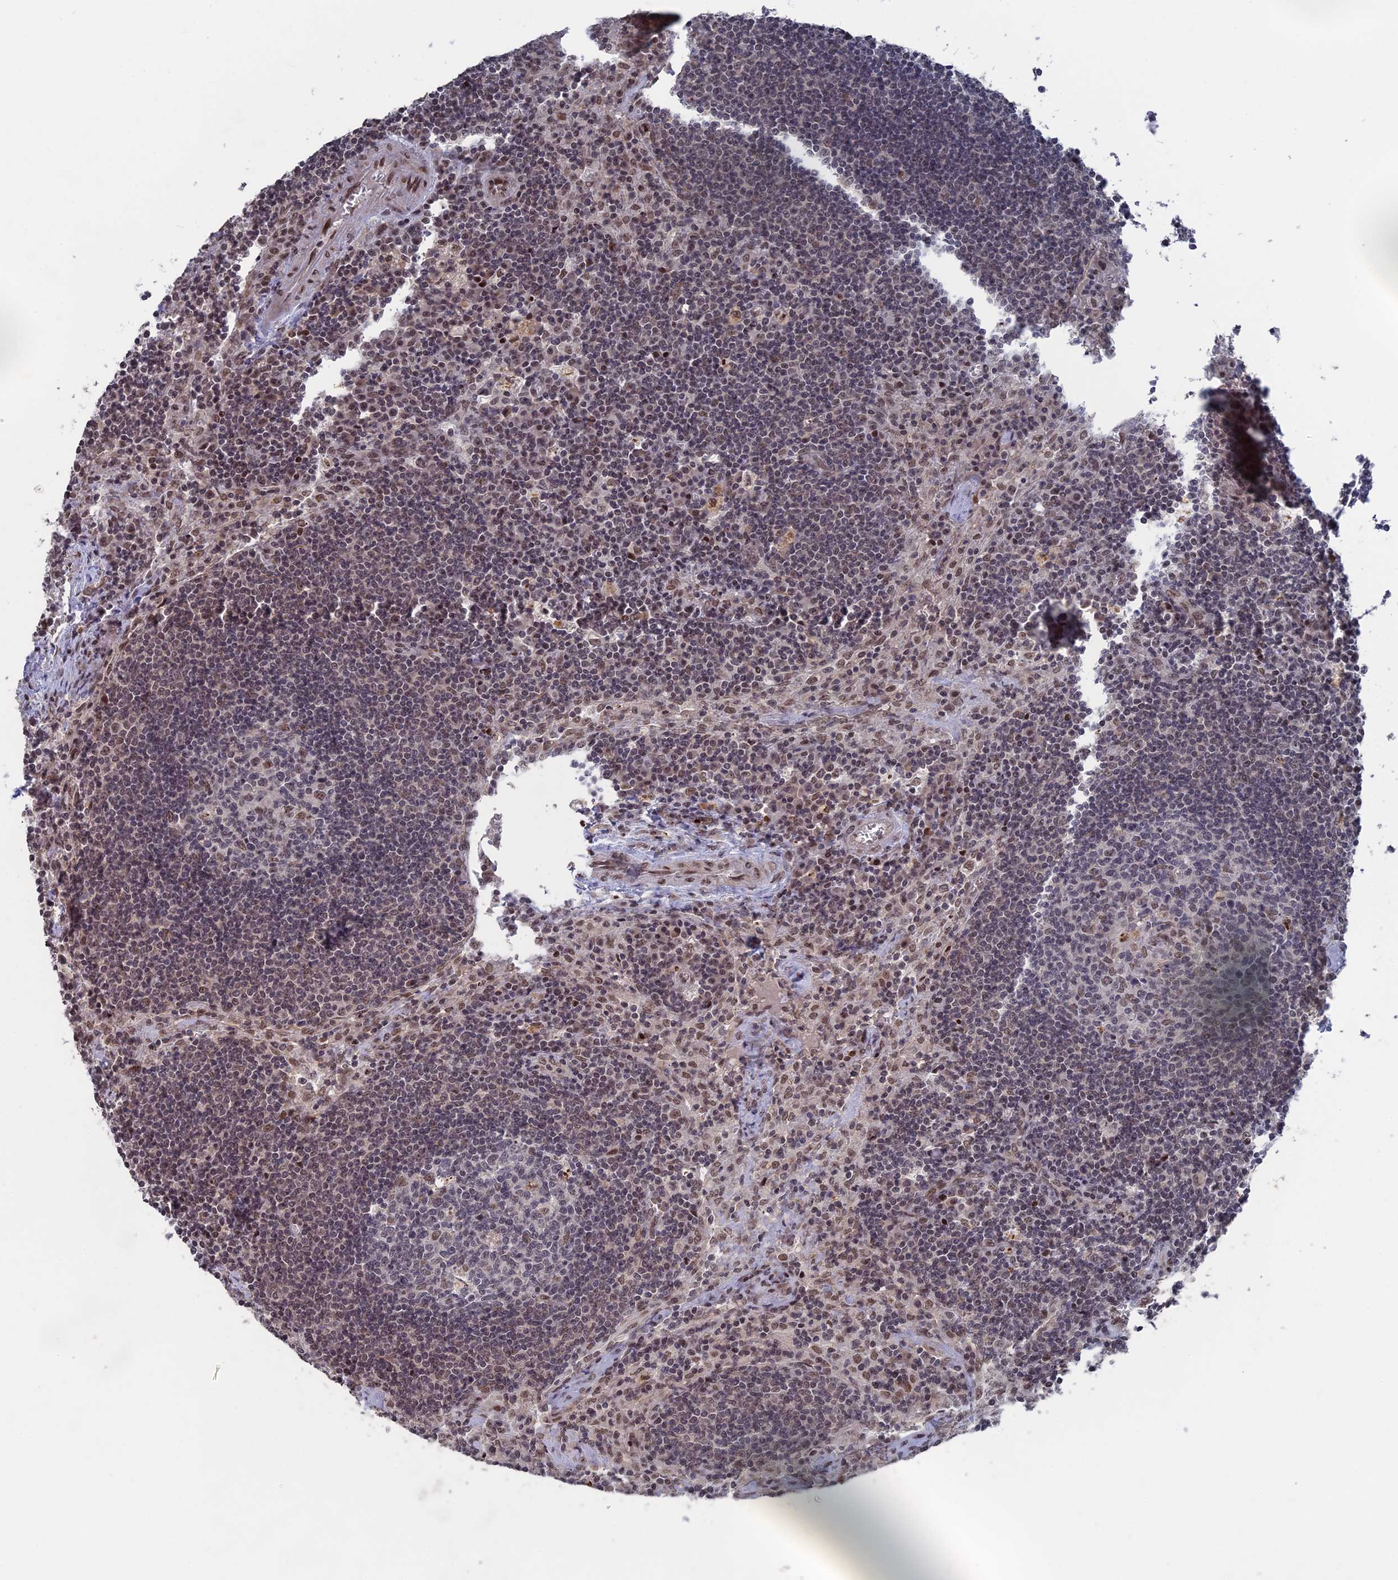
{"staining": {"intensity": "moderate", "quantity": "<25%", "location": "nuclear"}, "tissue": "lymph node", "cell_type": "Germinal center cells", "image_type": "normal", "snomed": [{"axis": "morphology", "description": "Normal tissue, NOS"}, {"axis": "topography", "description": "Lymph node"}], "caption": "IHC micrograph of unremarkable lymph node stained for a protein (brown), which exhibits low levels of moderate nuclear staining in about <25% of germinal center cells.", "gene": "NR2C2AP", "patient": {"sex": "male", "age": 58}}